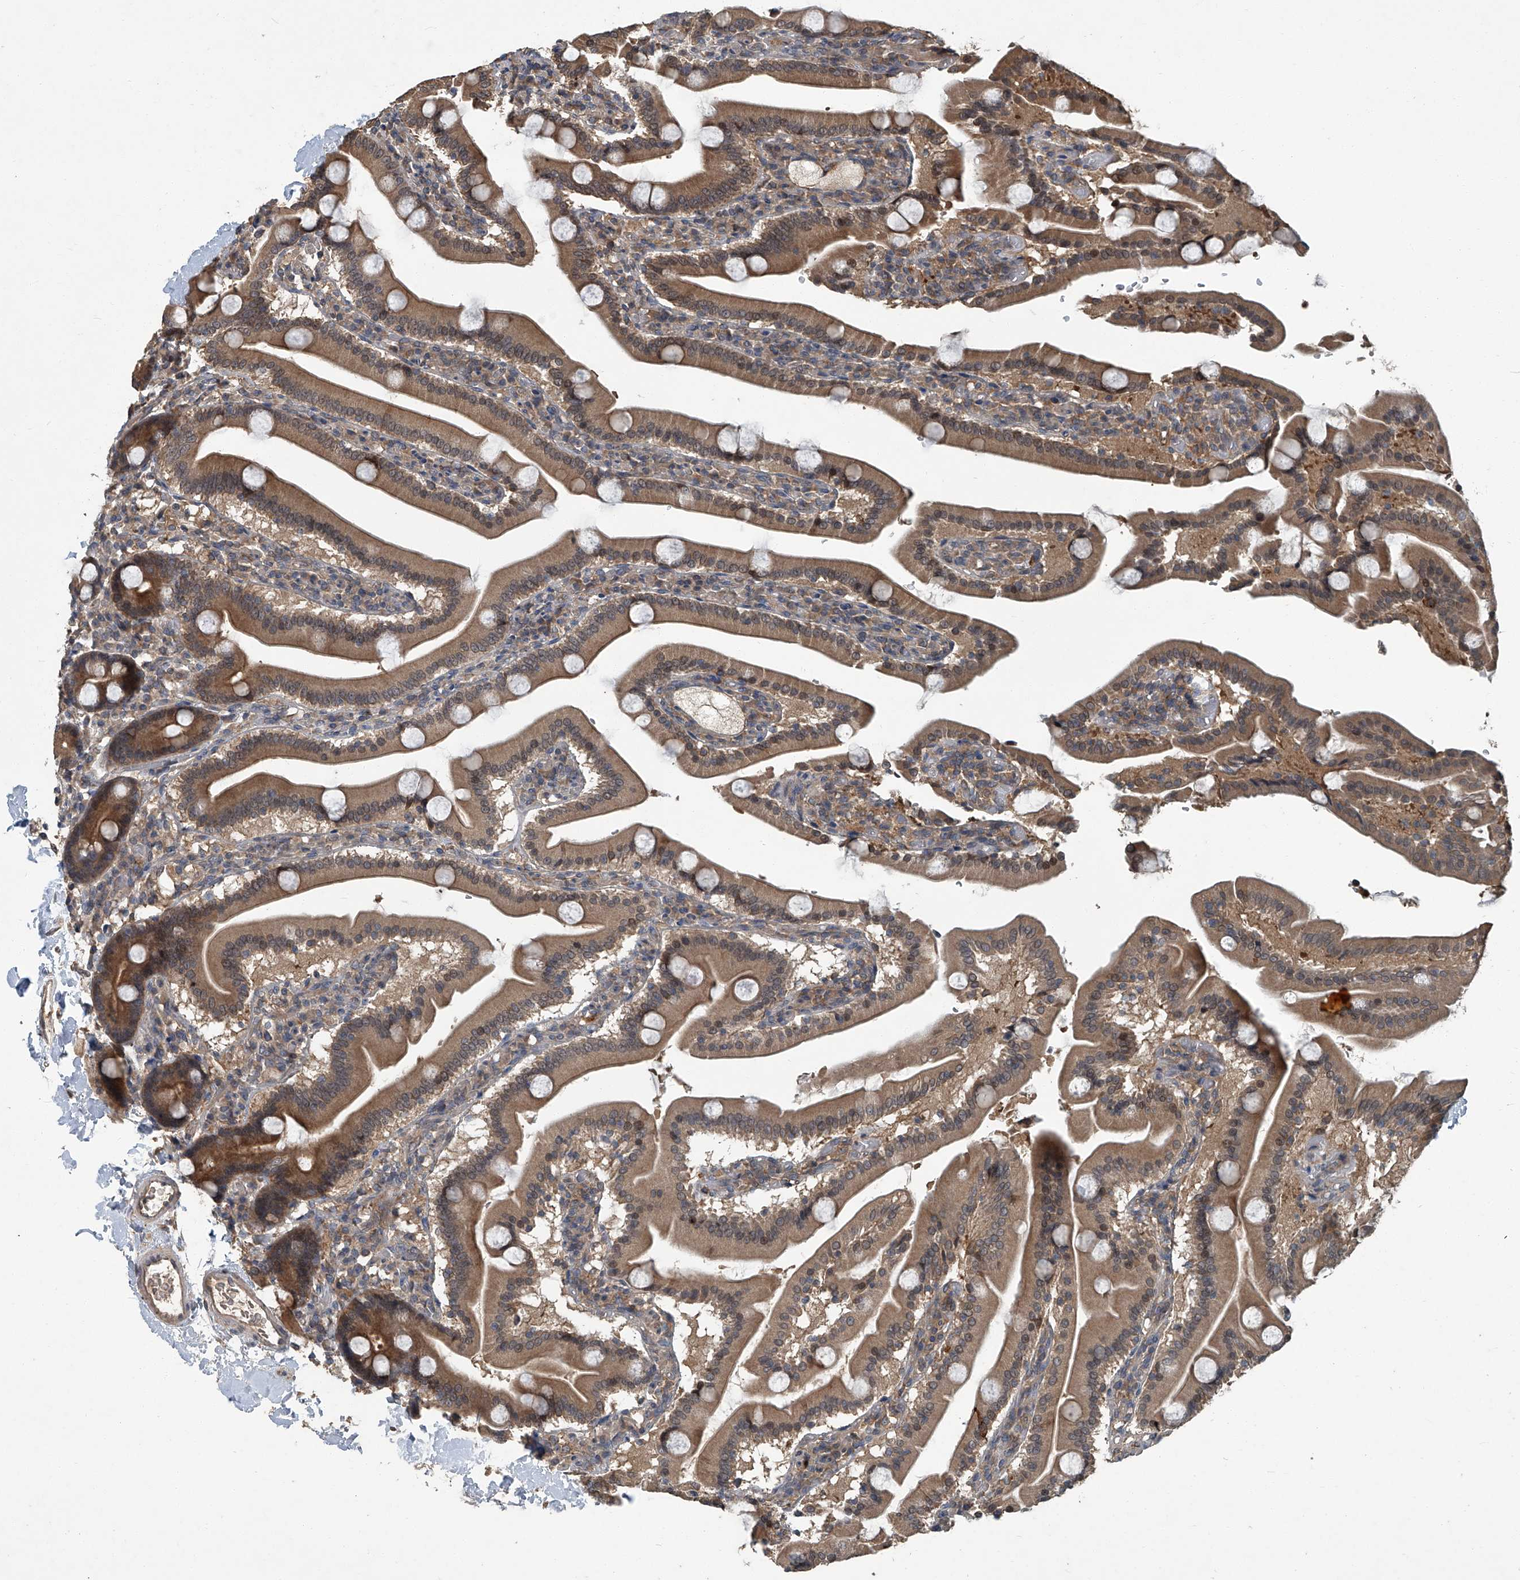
{"staining": {"intensity": "moderate", "quantity": ">75%", "location": "cytoplasmic/membranous,nuclear"}, "tissue": "duodenum", "cell_type": "Glandular cells", "image_type": "normal", "snomed": [{"axis": "morphology", "description": "Normal tissue, NOS"}, {"axis": "topography", "description": "Duodenum"}], "caption": "Protein positivity by immunohistochemistry exhibits moderate cytoplasmic/membranous,nuclear staining in approximately >75% of glandular cells in normal duodenum. The staining was performed using DAB to visualize the protein expression in brown, while the nuclei were stained in blue with hematoxylin (Magnification: 20x).", "gene": "ANKRD34A", "patient": {"sex": "male", "age": 55}}